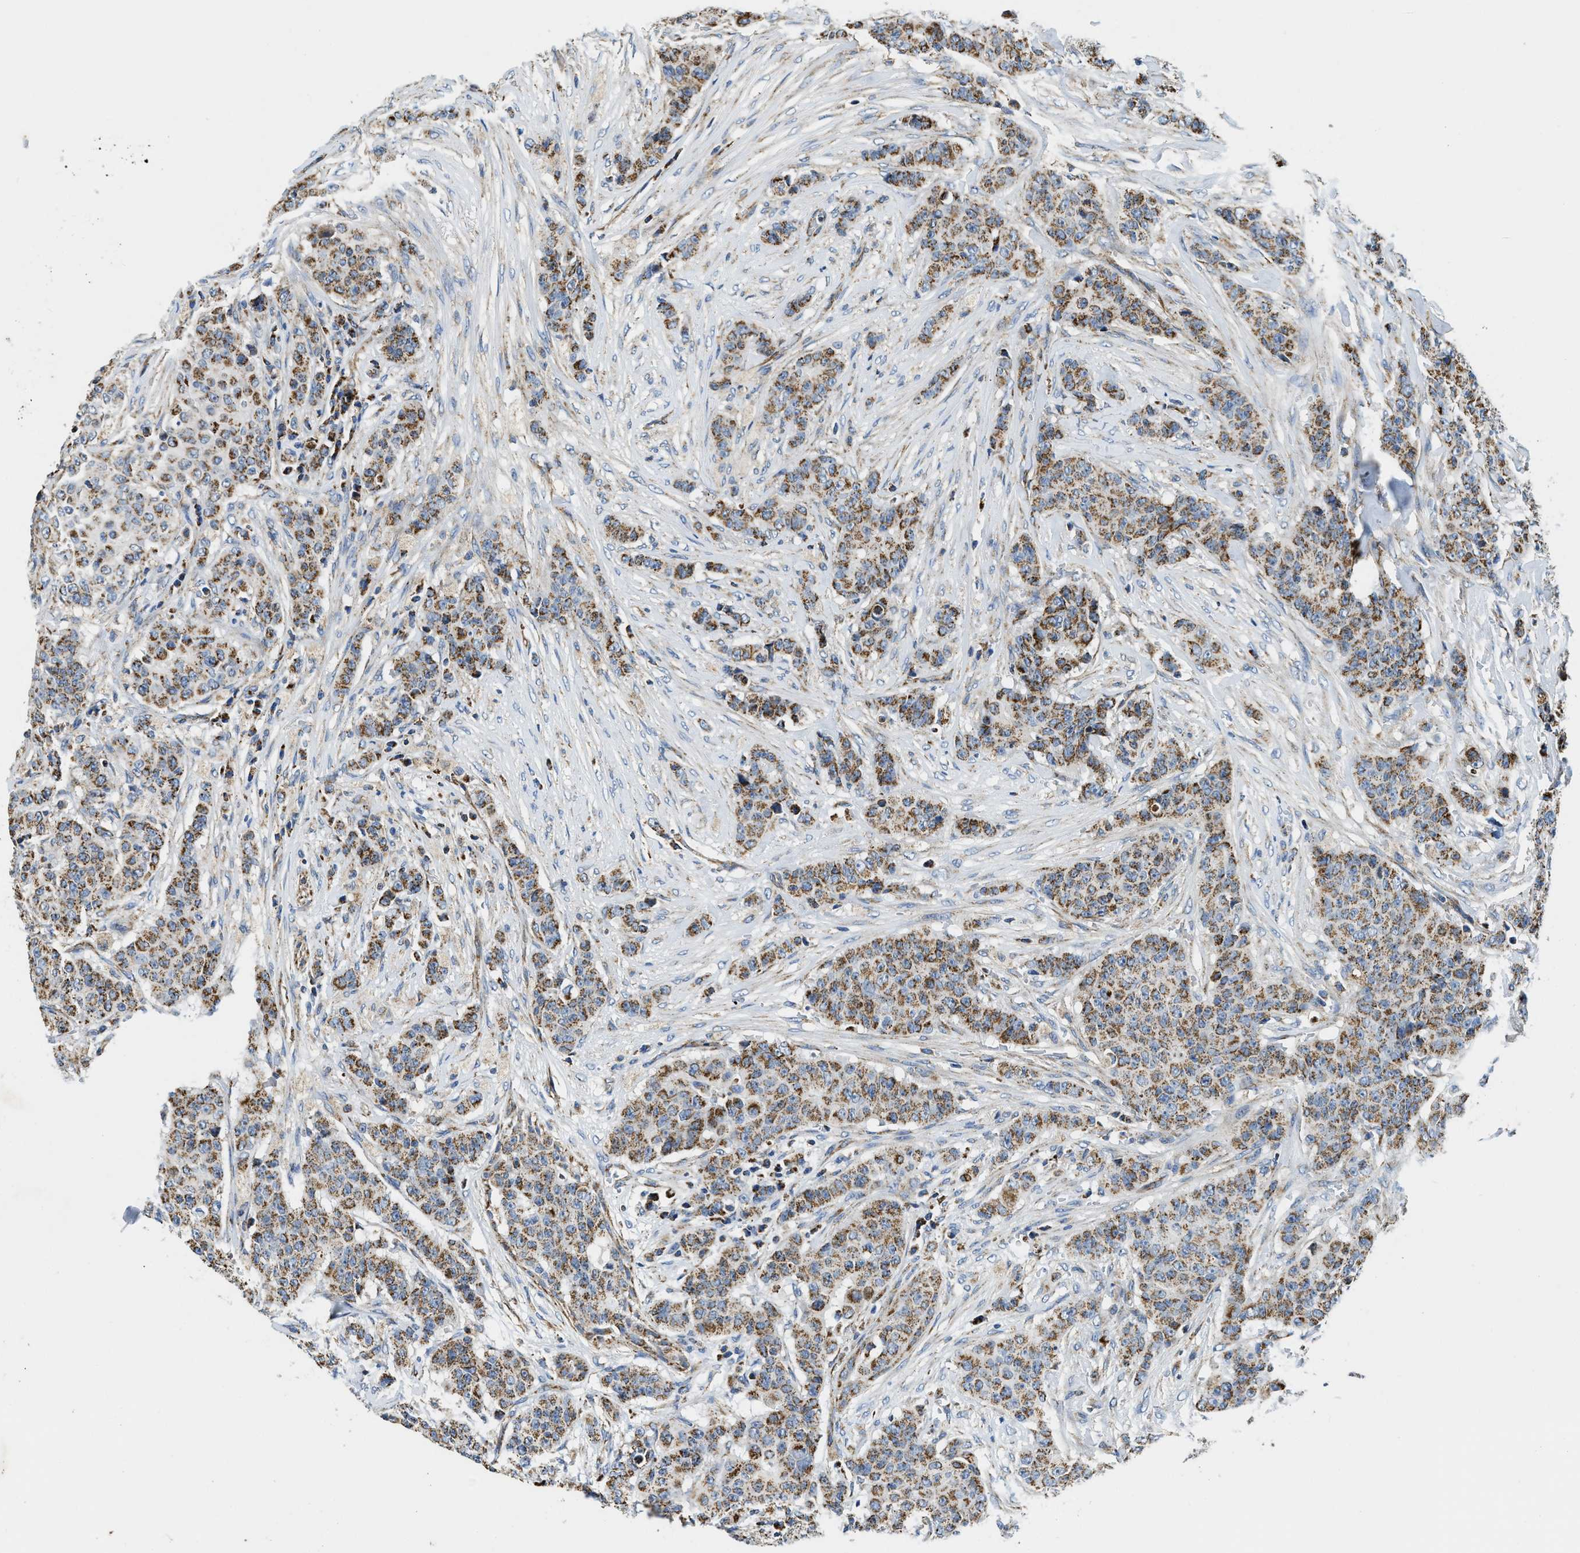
{"staining": {"intensity": "moderate", "quantity": ">75%", "location": "cytoplasmic/membranous"}, "tissue": "breast cancer", "cell_type": "Tumor cells", "image_type": "cancer", "snomed": [{"axis": "morphology", "description": "Normal tissue, NOS"}, {"axis": "morphology", "description": "Duct carcinoma"}, {"axis": "topography", "description": "Breast"}], "caption": "Human breast cancer (infiltrating ductal carcinoma) stained with a brown dye exhibits moderate cytoplasmic/membranous positive staining in about >75% of tumor cells.", "gene": "STK33", "patient": {"sex": "female", "age": 40}}